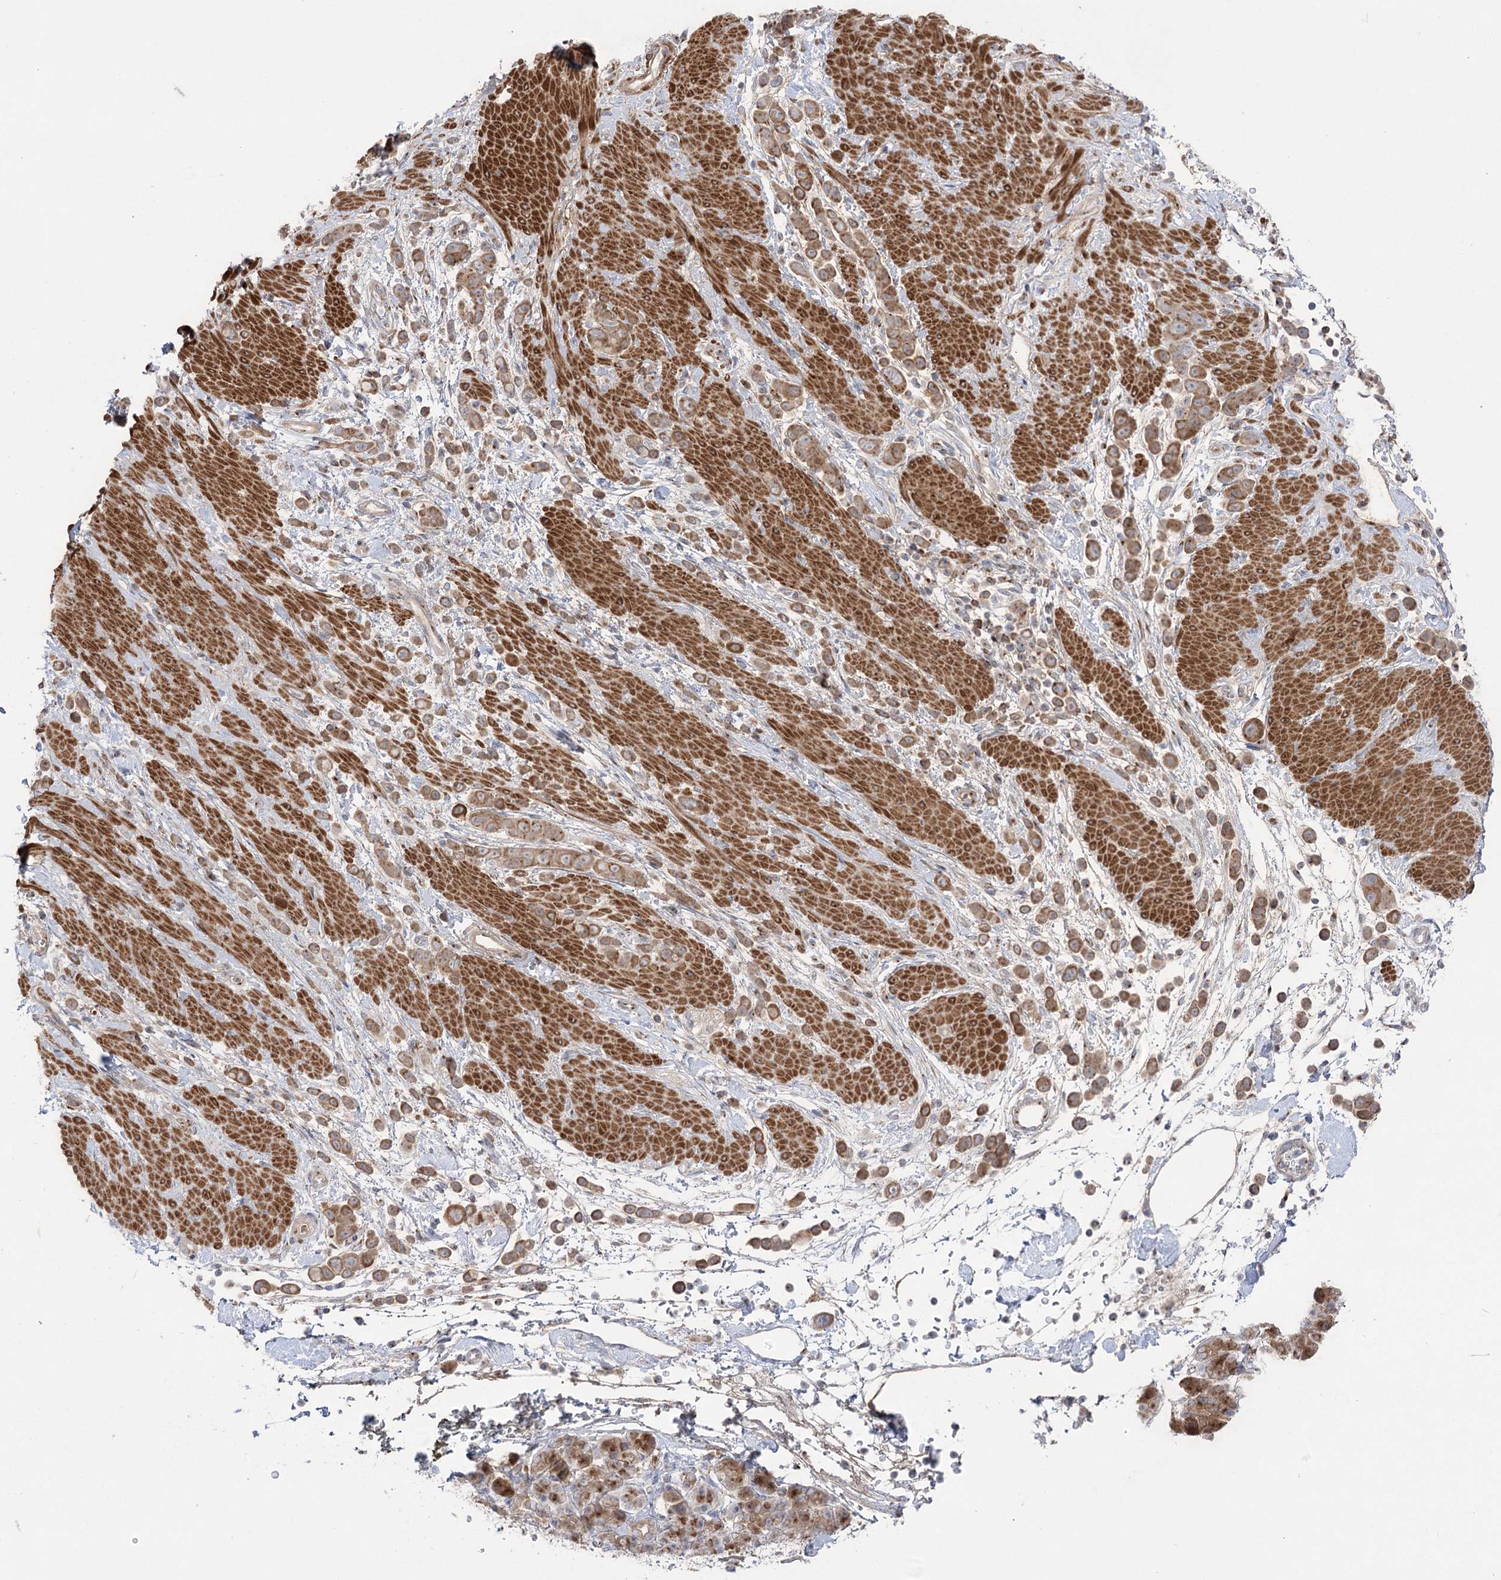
{"staining": {"intensity": "moderate", "quantity": ">75%", "location": "cytoplasmic/membranous"}, "tissue": "pancreatic cancer", "cell_type": "Tumor cells", "image_type": "cancer", "snomed": [{"axis": "morphology", "description": "Normal tissue, NOS"}, {"axis": "morphology", "description": "Adenocarcinoma, NOS"}, {"axis": "topography", "description": "Pancreas"}], "caption": "Protein analysis of pancreatic adenocarcinoma tissue reveals moderate cytoplasmic/membranous expression in approximately >75% of tumor cells.", "gene": "GBF1", "patient": {"sex": "female", "age": 64}}